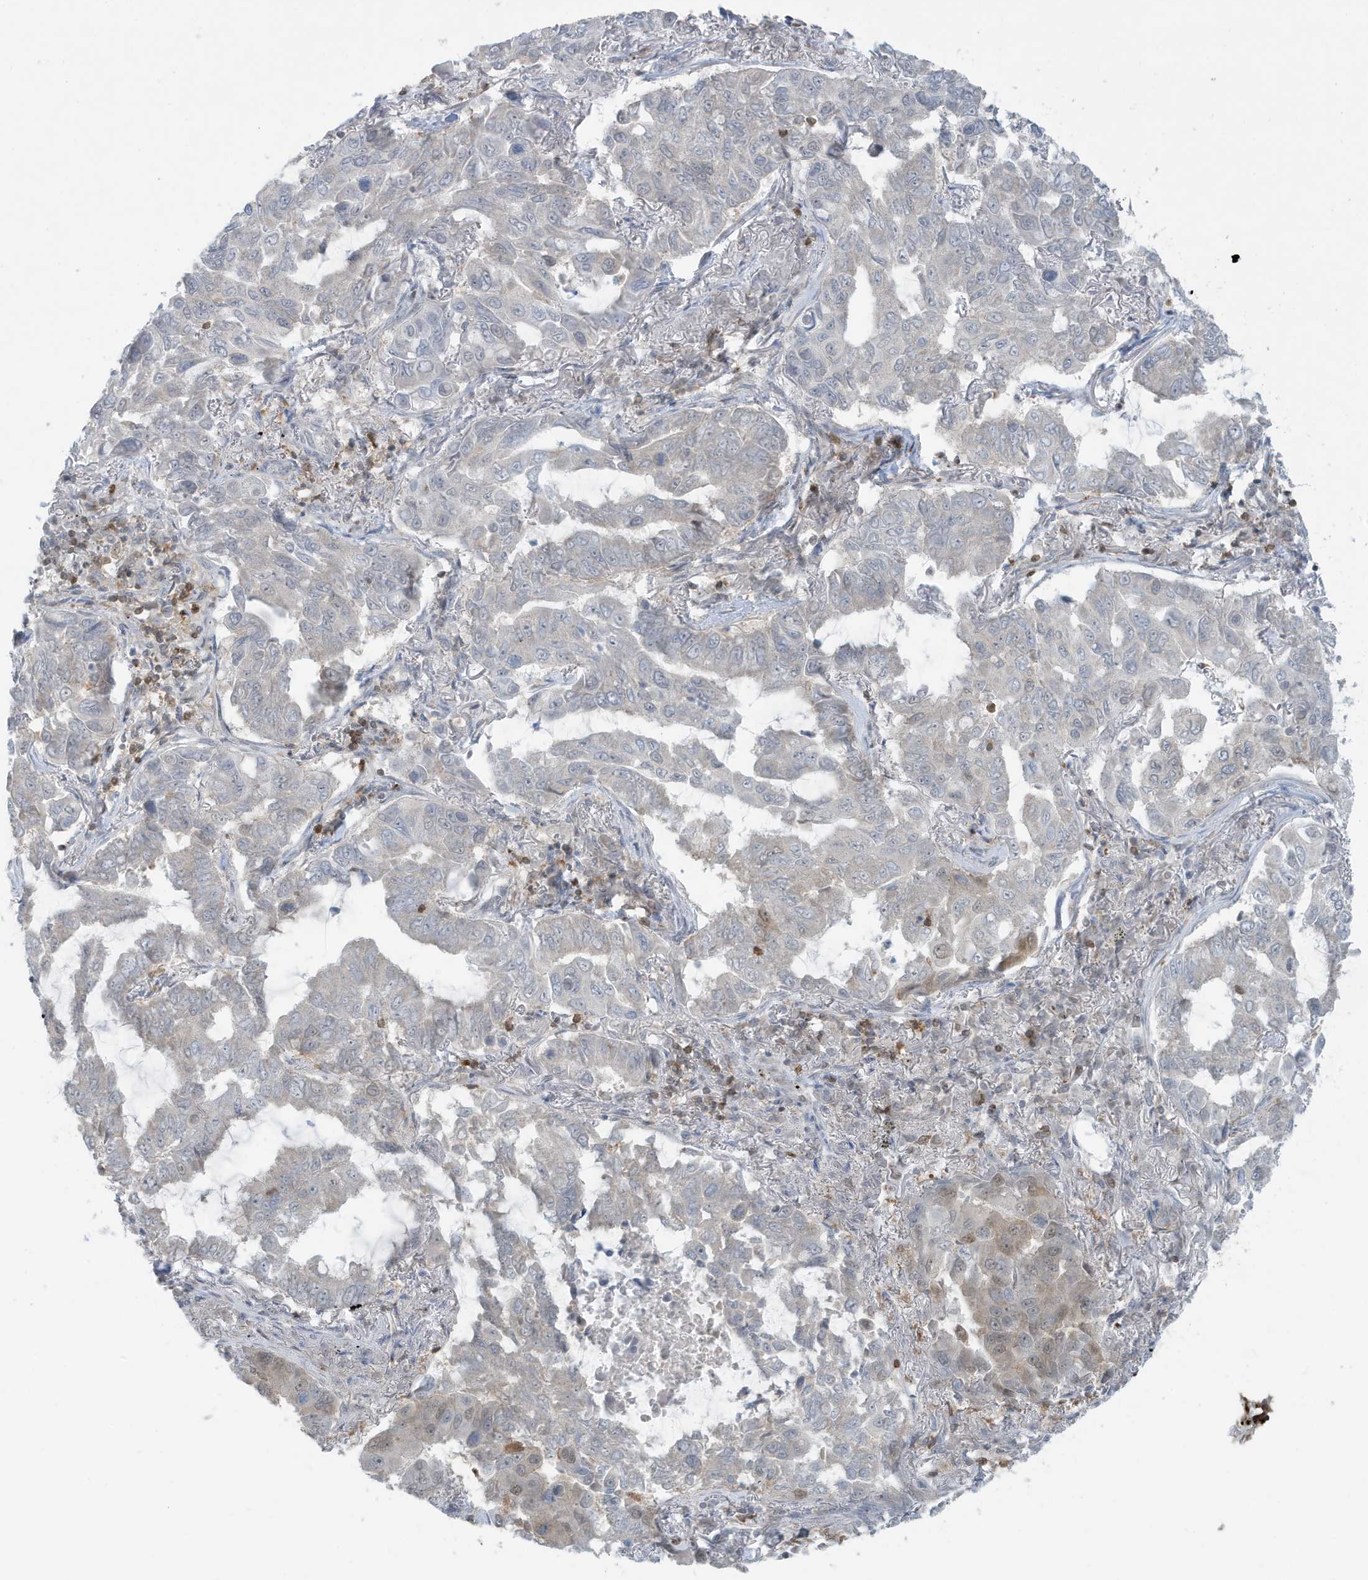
{"staining": {"intensity": "weak", "quantity": "<25%", "location": "cytoplasmic/membranous"}, "tissue": "lung cancer", "cell_type": "Tumor cells", "image_type": "cancer", "snomed": [{"axis": "morphology", "description": "Adenocarcinoma, NOS"}, {"axis": "topography", "description": "Lung"}], "caption": "The immunohistochemistry image has no significant positivity in tumor cells of lung cancer tissue. (Brightfield microscopy of DAB IHC at high magnification).", "gene": "OGA", "patient": {"sex": "male", "age": 64}}